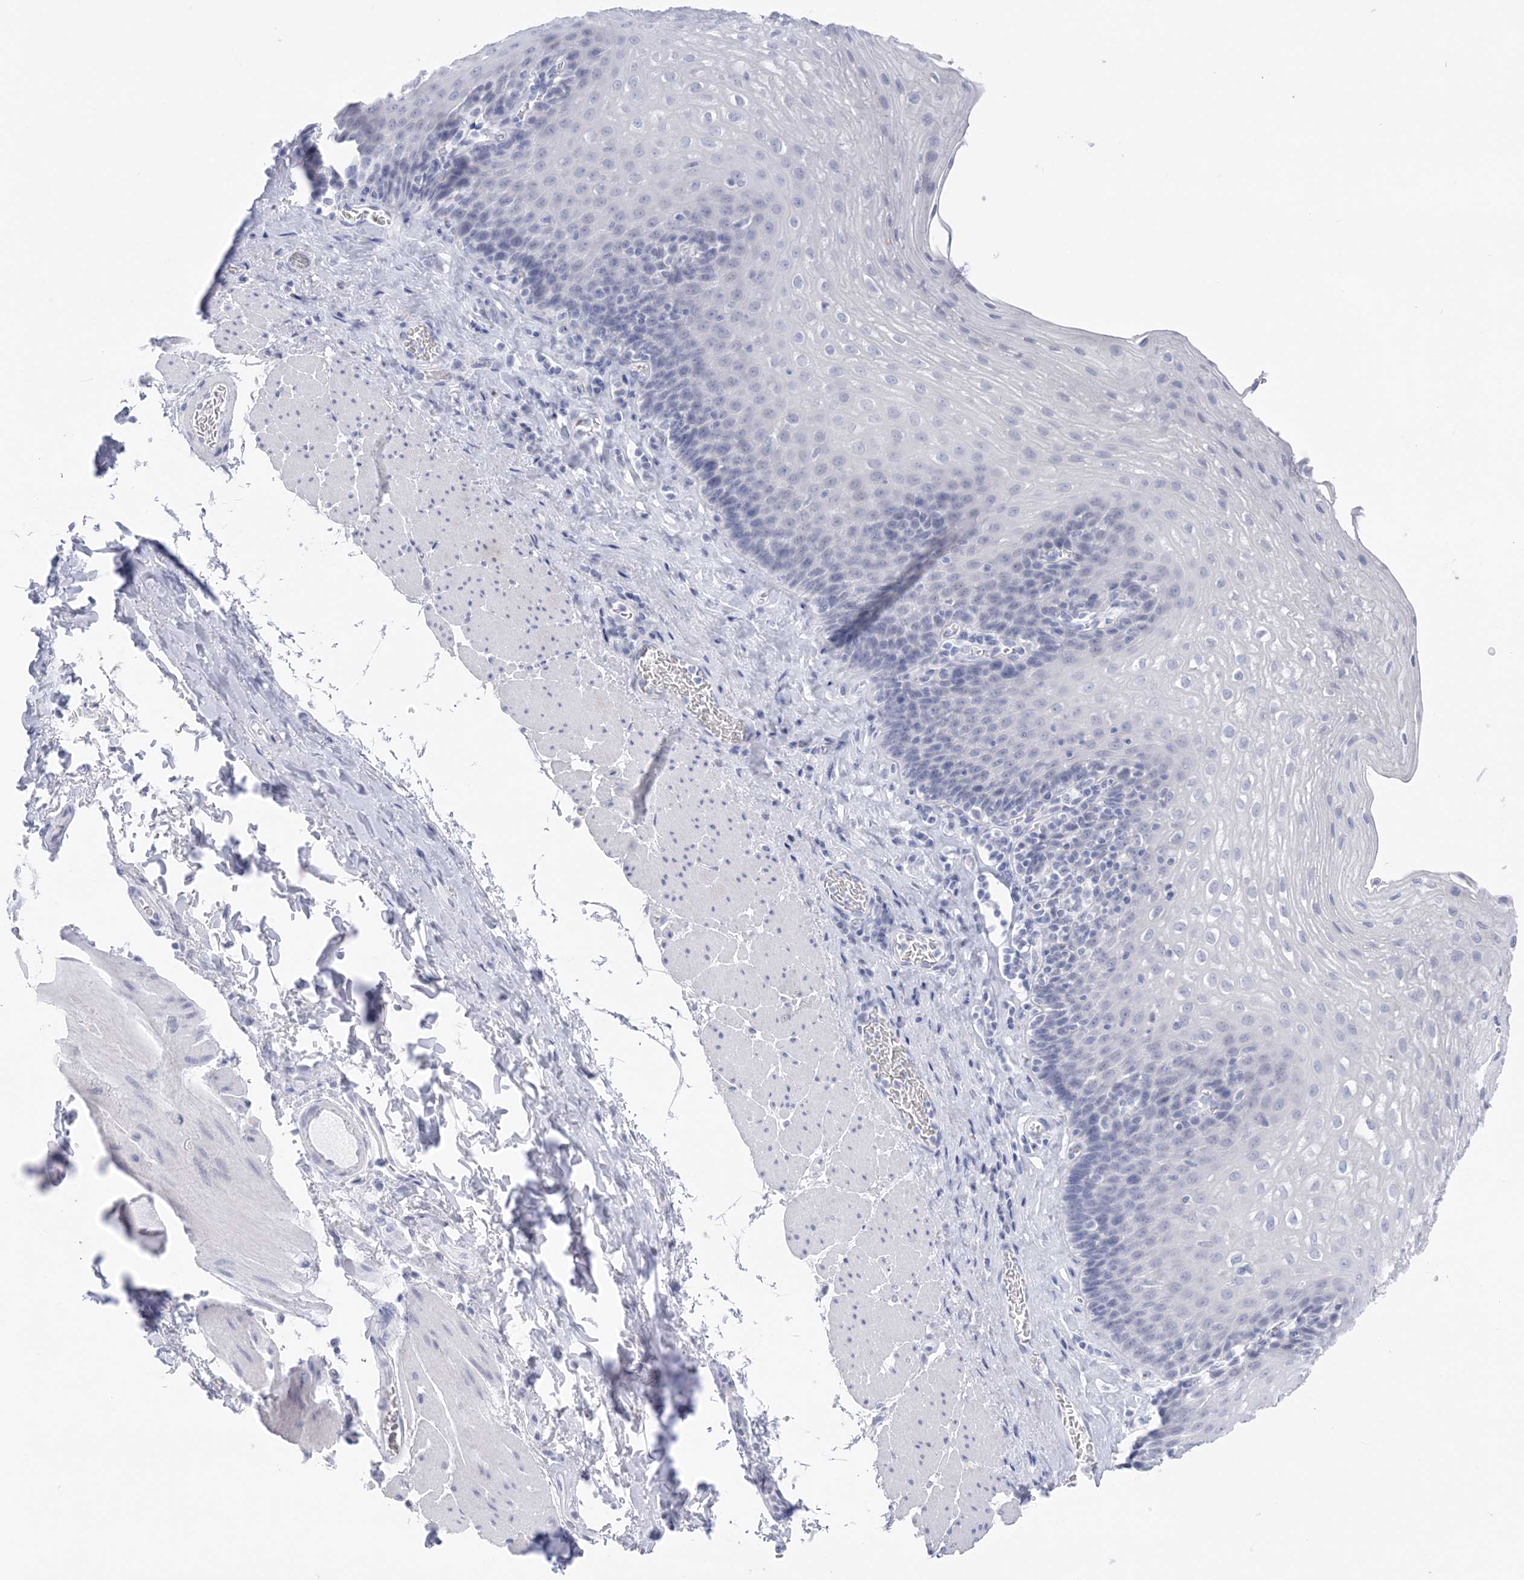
{"staining": {"intensity": "negative", "quantity": "none", "location": "none"}, "tissue": "esophagus", "cell_type": "Squamous epithelial cells", "image_type": "normal", "snomed": [{"axis": "morphology", "description": "Normal tissue, NOS"}, {"axis": "topography", "description": "Esophagus"}], "caption": "An immunohistochemistry micrograph of normal esophagus is shown. There is no staining in squamous epithelial cells of esophagus.", "gene": "SH3YL1", "patient": {"sex": "female", "age": 66}}